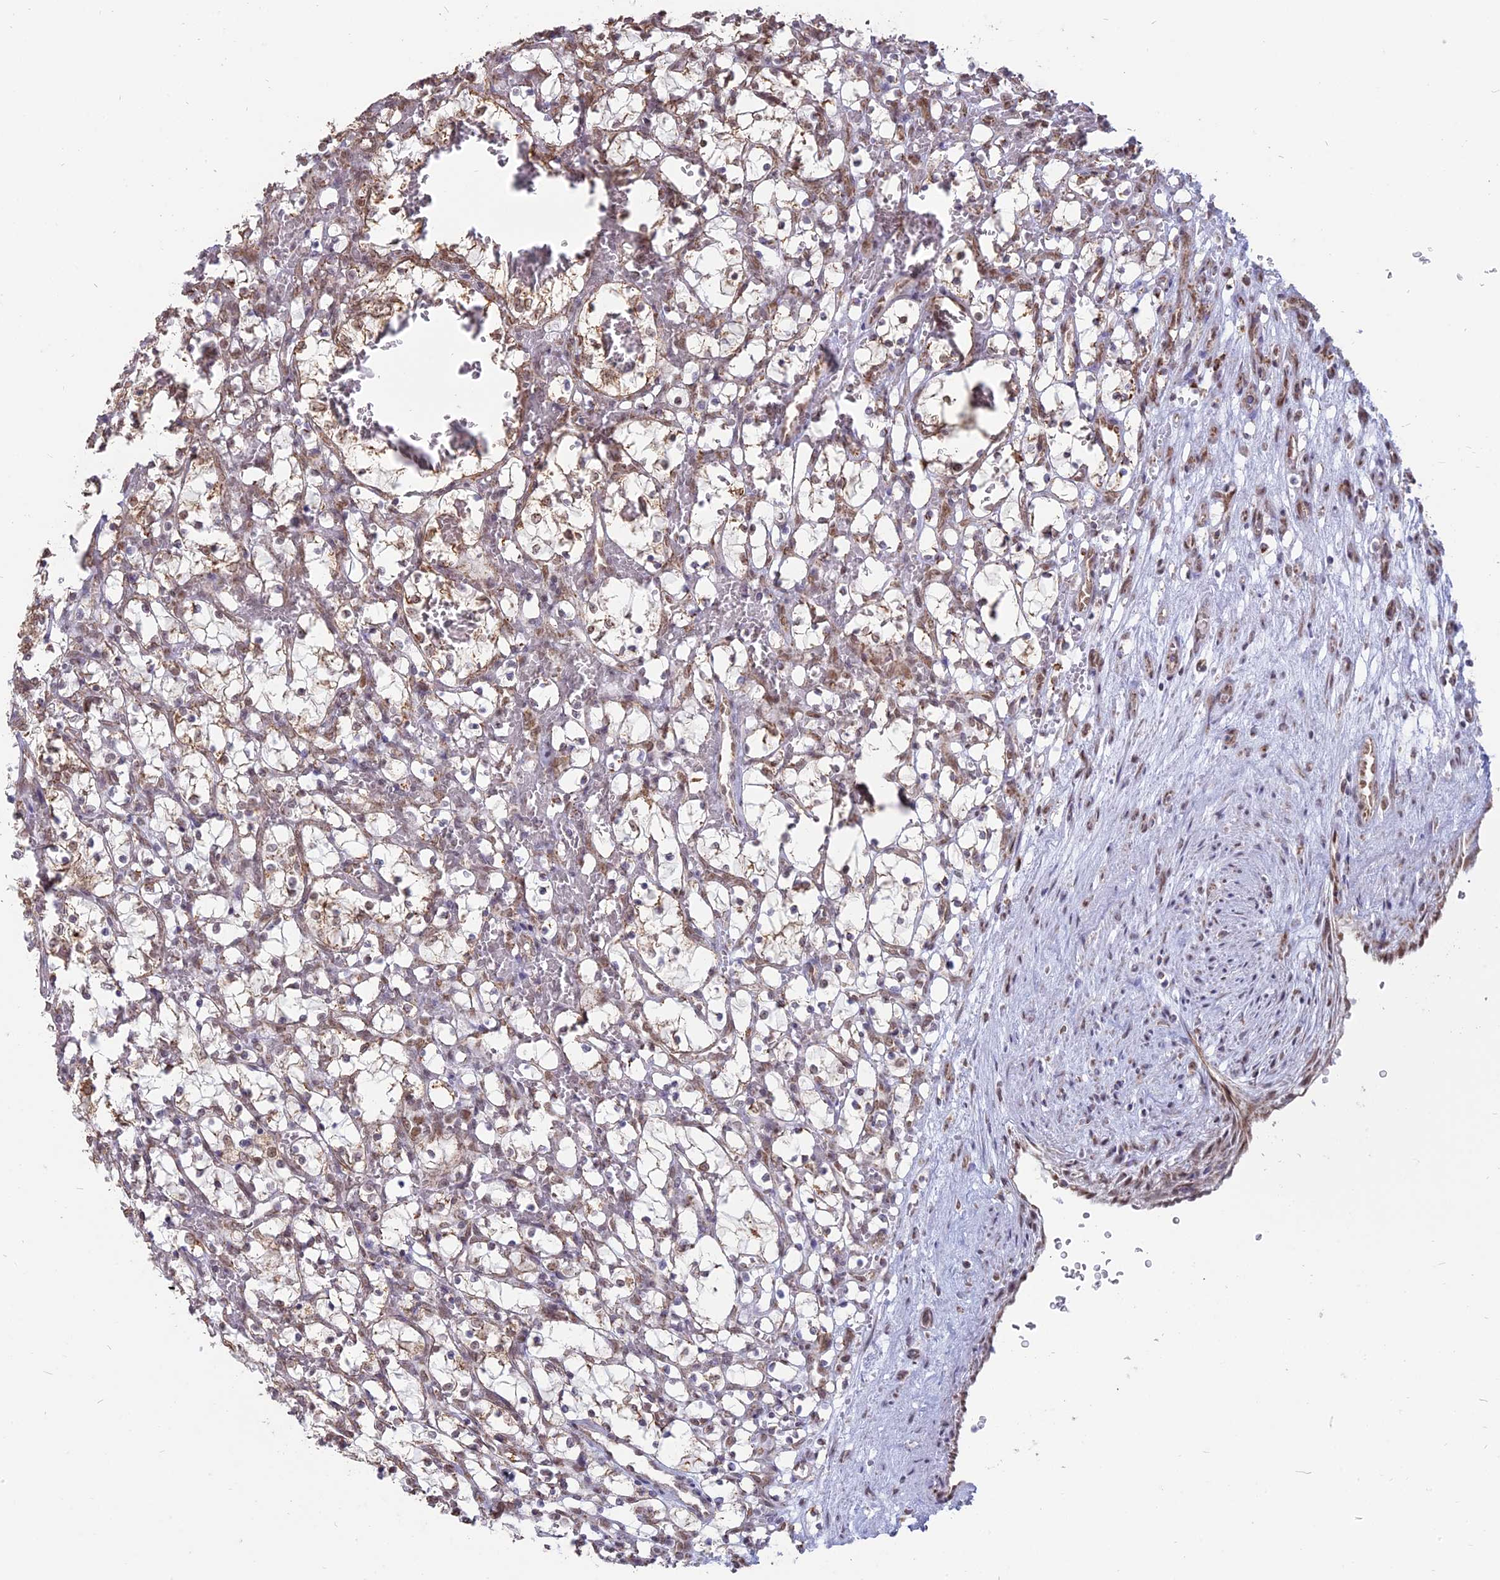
{"staining": {"intensity": "moderate", "quantity": "<25%", "location": "cytoplasmic/membranous"}, "tissue": "renal cancer", "cell_type": "Tumor cells", "image_type": "cancer", "snomed": [{"axis": "morphology", "description": "Adenocarcinoma, NOS"}, {"axis": "topography", "description": "Kidney"}], "caption": "An immunohistochemistry (IHC) image of neoplastic tissue is shown. Protein staining in brown highlights moderate cytoplasmic/membranous positivity in renal adenocarcinoma within tumor cells. Nuclei are stained in blue.", "gene": "ARHGAP40", "patient": {"sex": "female", "age": 69}}